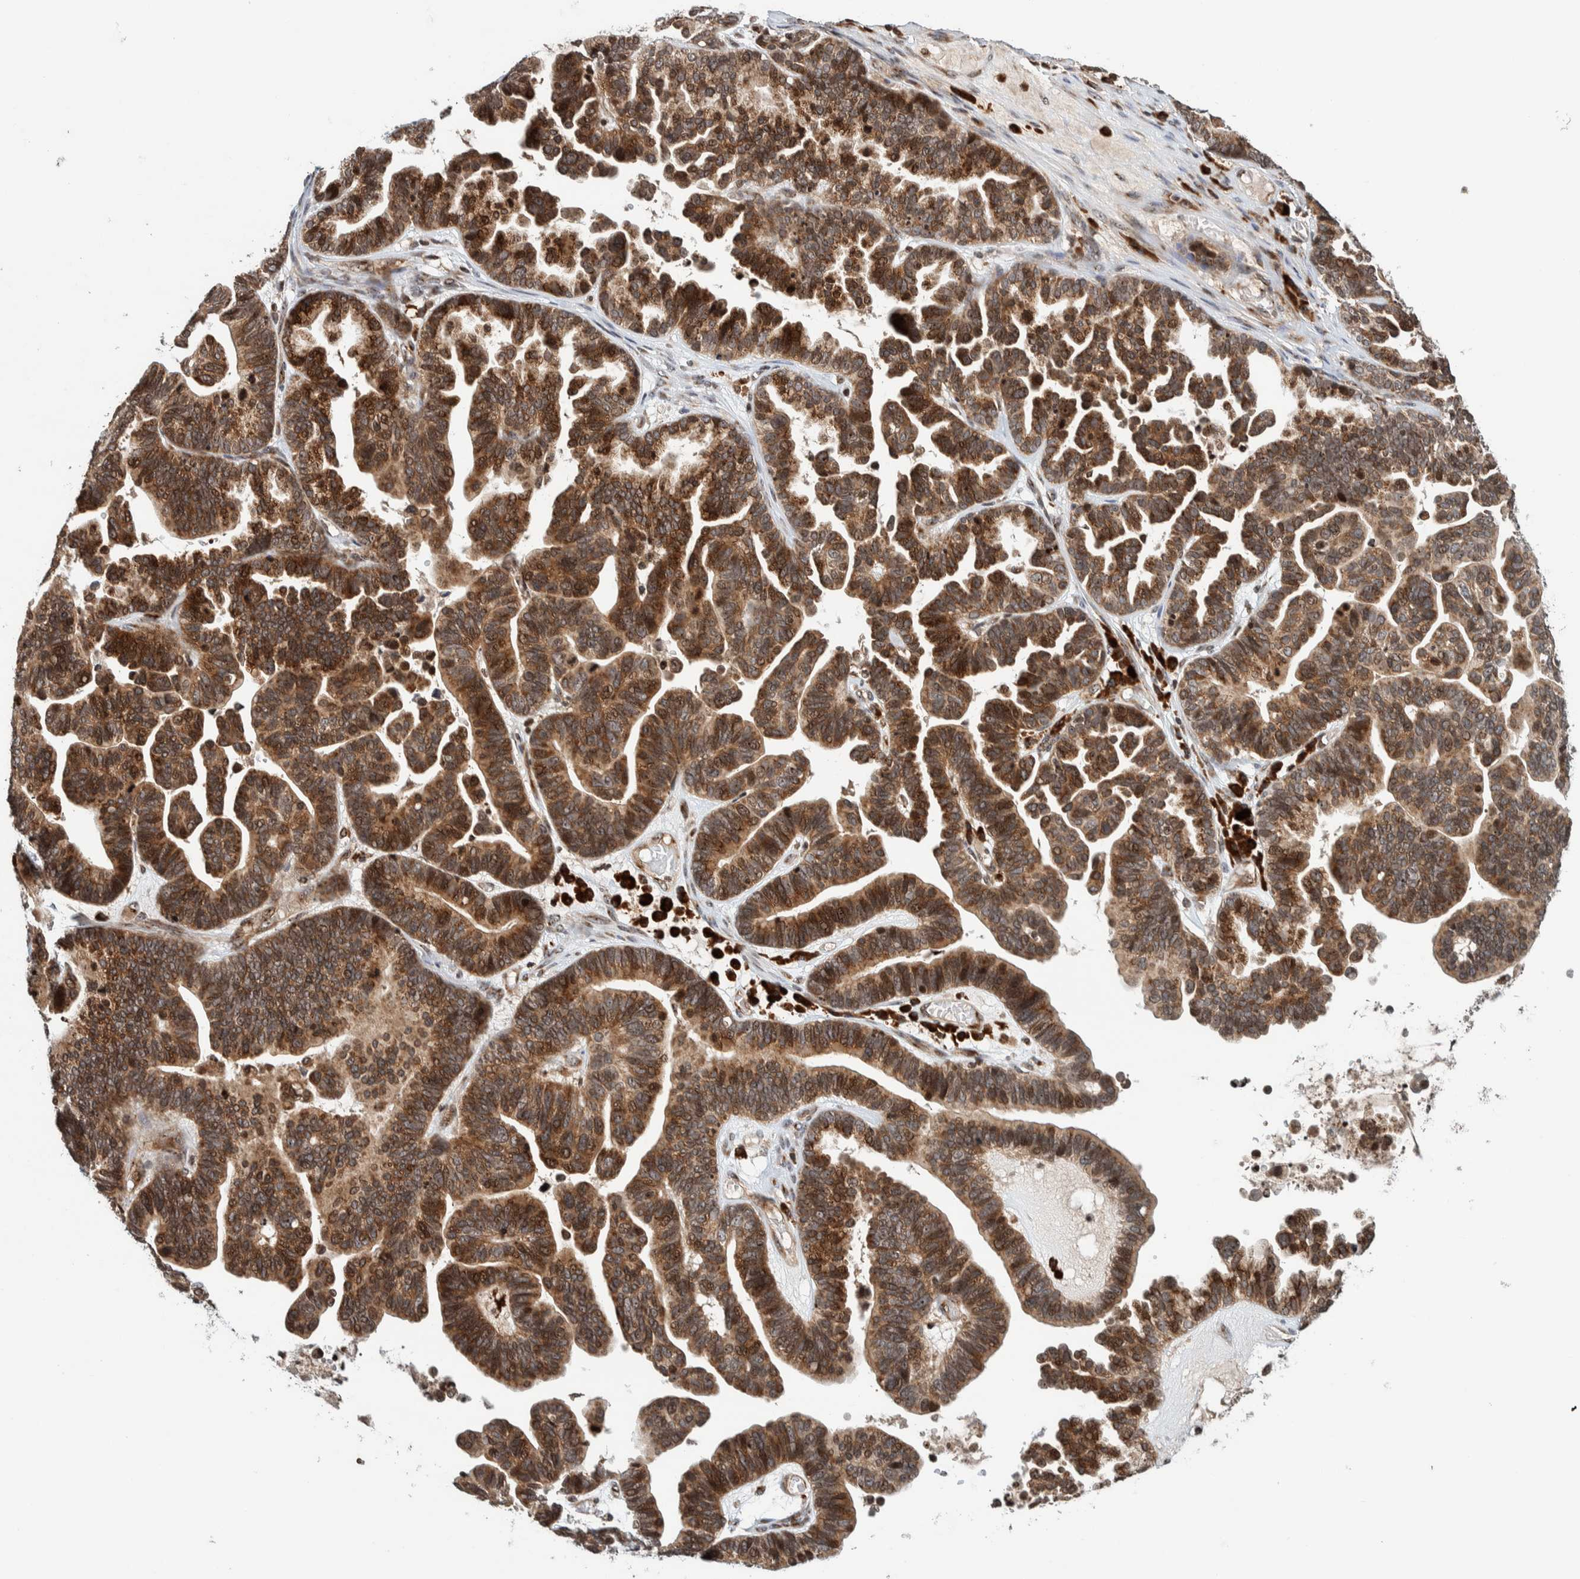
{"staining": {"intensity": "moderate", "quantity": ">75%", "location": "cytoplasmic/membranous,nuclear"}, "tissue": "ovarian cancer", "cell_type": "Tumor cells", "image_type": "cancer", "snomed": [{"axis": "morphology", "description": "Cystadenocarcinoma, serous, NOS"}, {"axis": "topography", "description": "Ovary"}], "caption": "Tumor cells reveal moderate cytoplasmic/membranous and nuclear positivity in about >75% of cells in ovarian cancer (serous cystadenocarcinoma).", "gene": "CCDC182", "patient": {"sex": "female", "age": 56}}